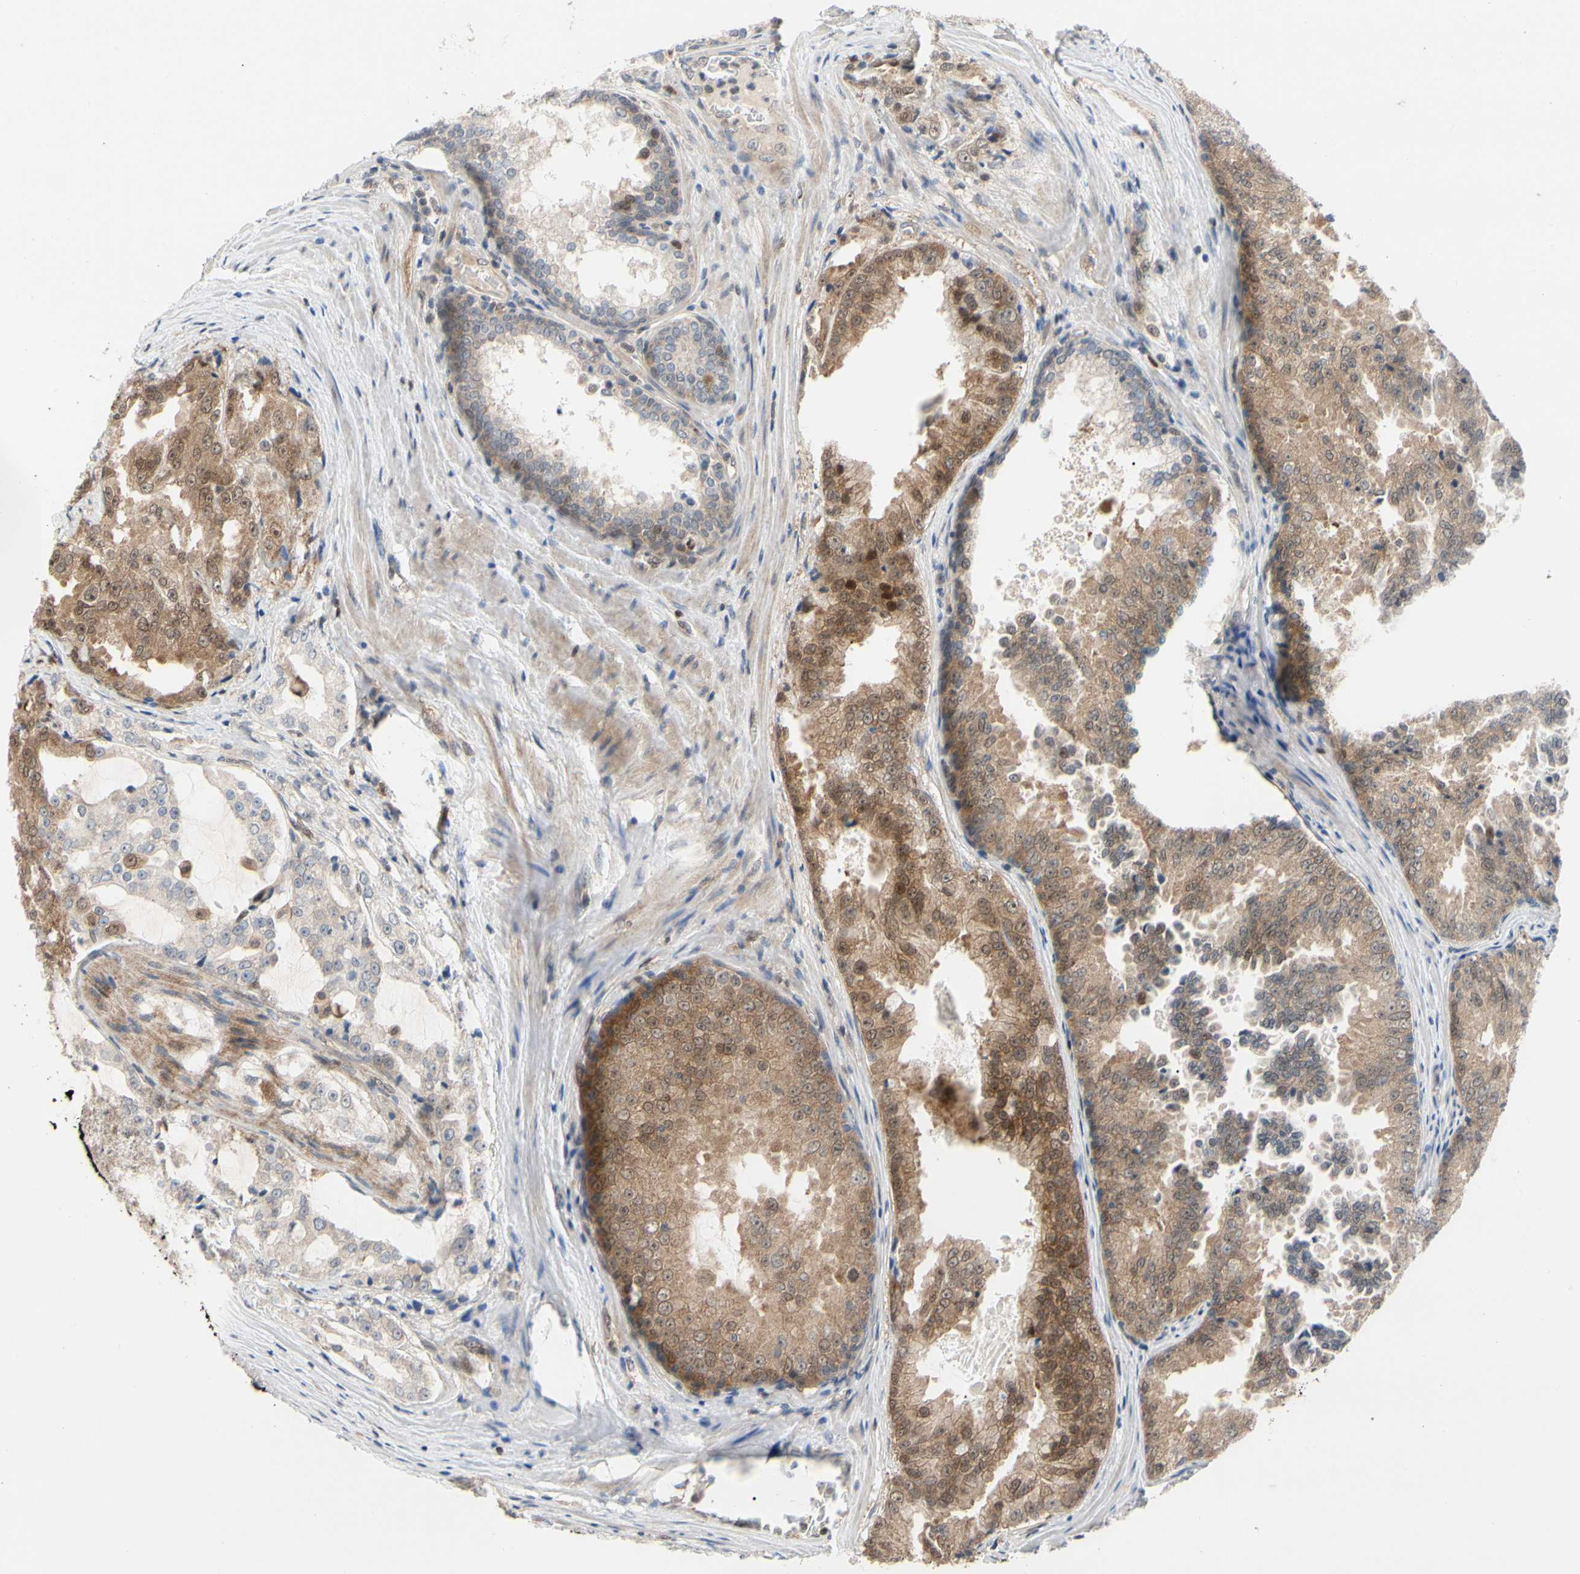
{"staining": {"intensity": "moderate", "quantity": ">75%", "location": "cytoplasmic/membranous"}, "tissue": "prostate cancer", "cell_type": "Tumor cells", "image_type": "cancer", "snomed": [{"axis": "morphology", "description": "Adenocarcinoma, High grade"}, {"axis": "topography", "description": "Prostate"}], "caption": "Tumor cells show medium levels of moderate cytoplasmic/membranous expression in about >75% of cells in human prostate cancer (adenocarcinoma (high-grade)). The staining was performed using DAB (3,3'-diaminobenzidine) to visualize the protein expression in brown, while the nuclei were stained in blue with hematoxylin (Magnification: 20x).", "gene": "CDK5", "patient": {"sex": "male", "age": 73}}